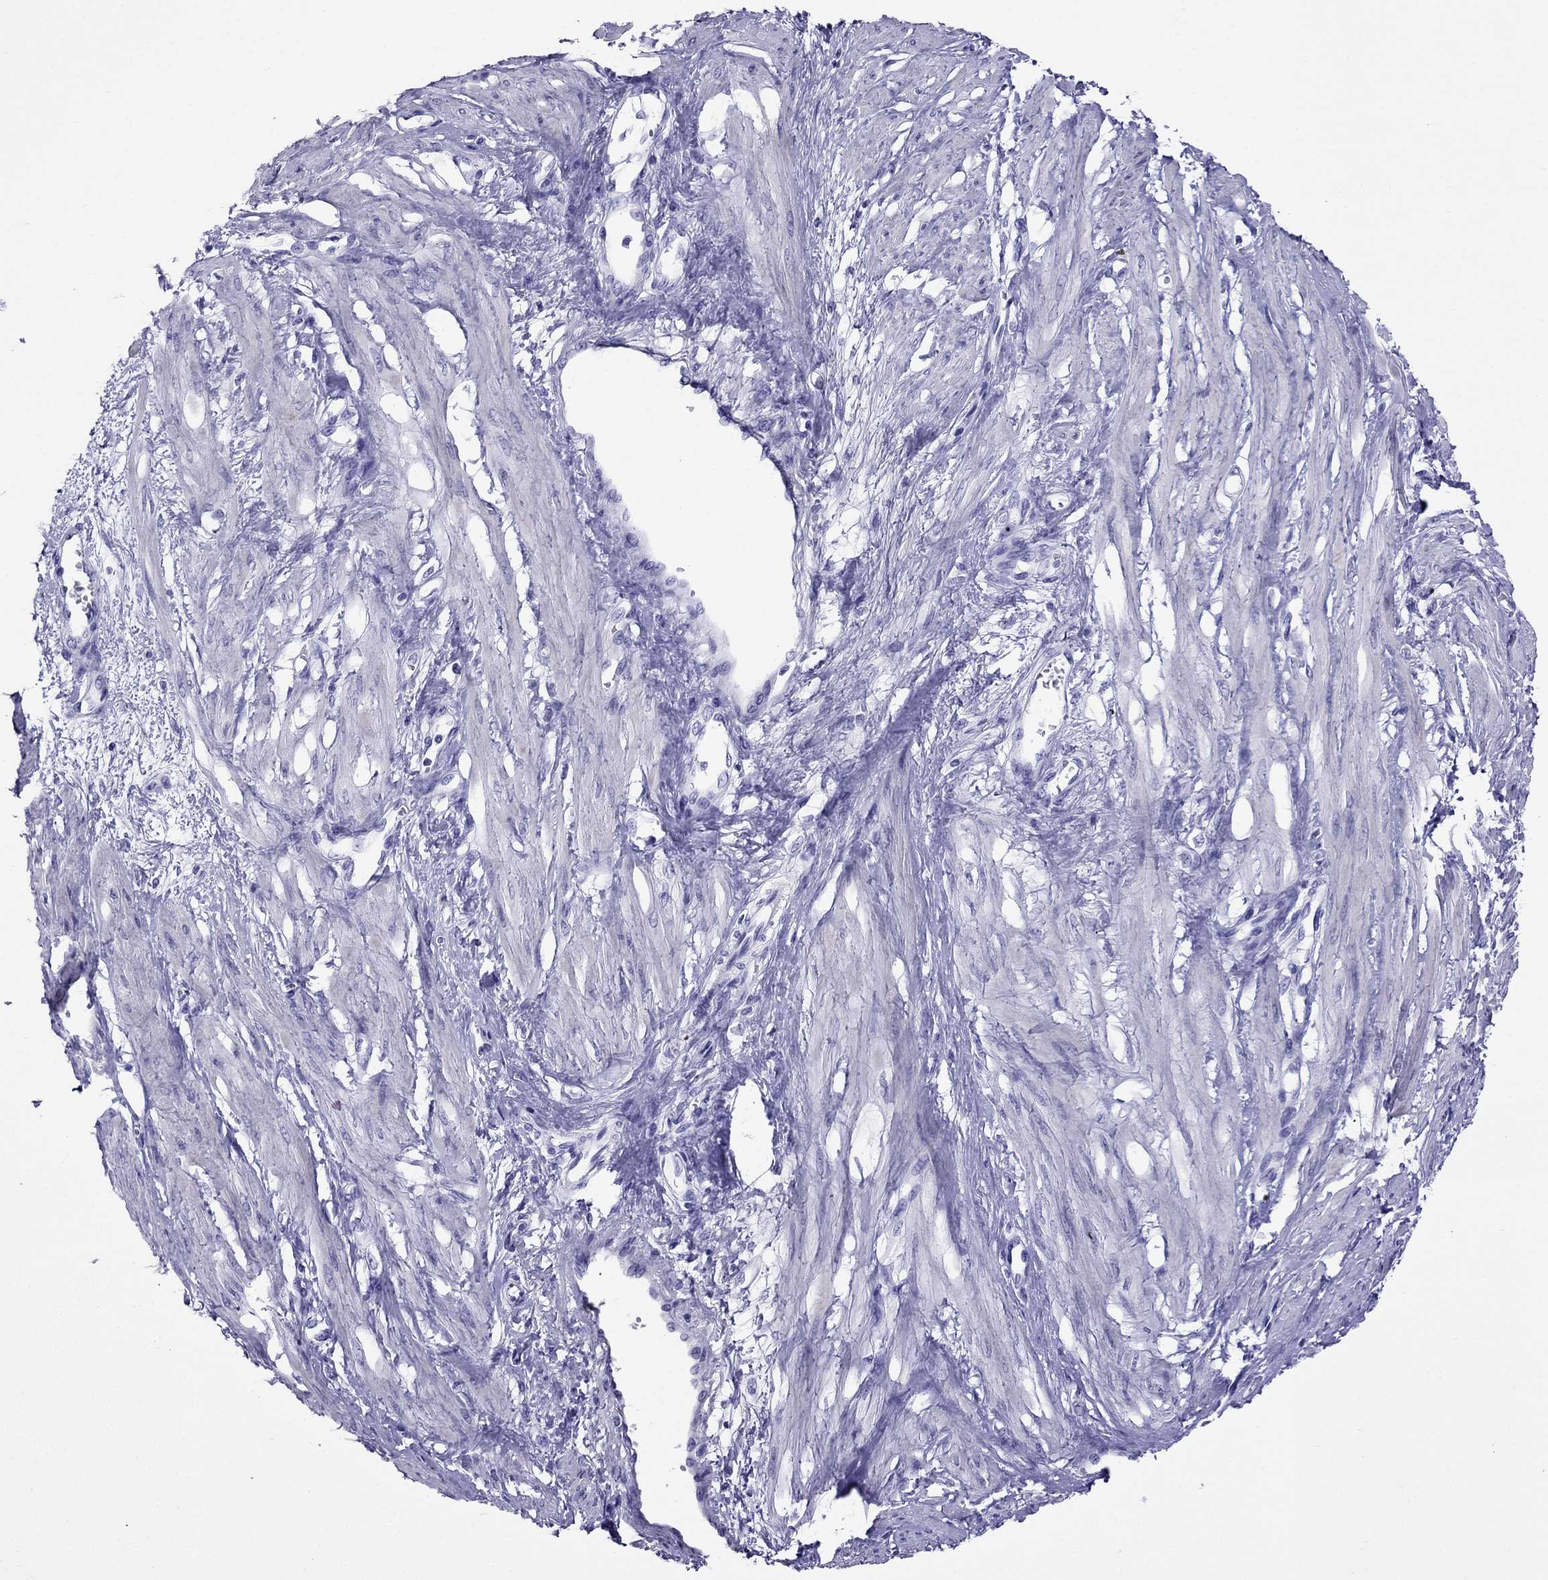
{"staining": {"intensity": "negative", "quantity": "none", "location": "none"}, "tissue": "smooth muscle", "cell_type": "Smooth muscle cells", "image_type": "normal", "snomed": [{"axis": "morphology", "description": "Normal tissue, NOS"}, {"axis": "topography", "description": "Smooth muscle"}, {"axis": "topography", "description": "Uterus"}], "caption": "Human smooth muscle stained for a protein using immunohistochemistry exhibits no positivity in smooth muscle cells.", "gene": "CRYBA1", "patient": {"sex": "female", "age": 39}}